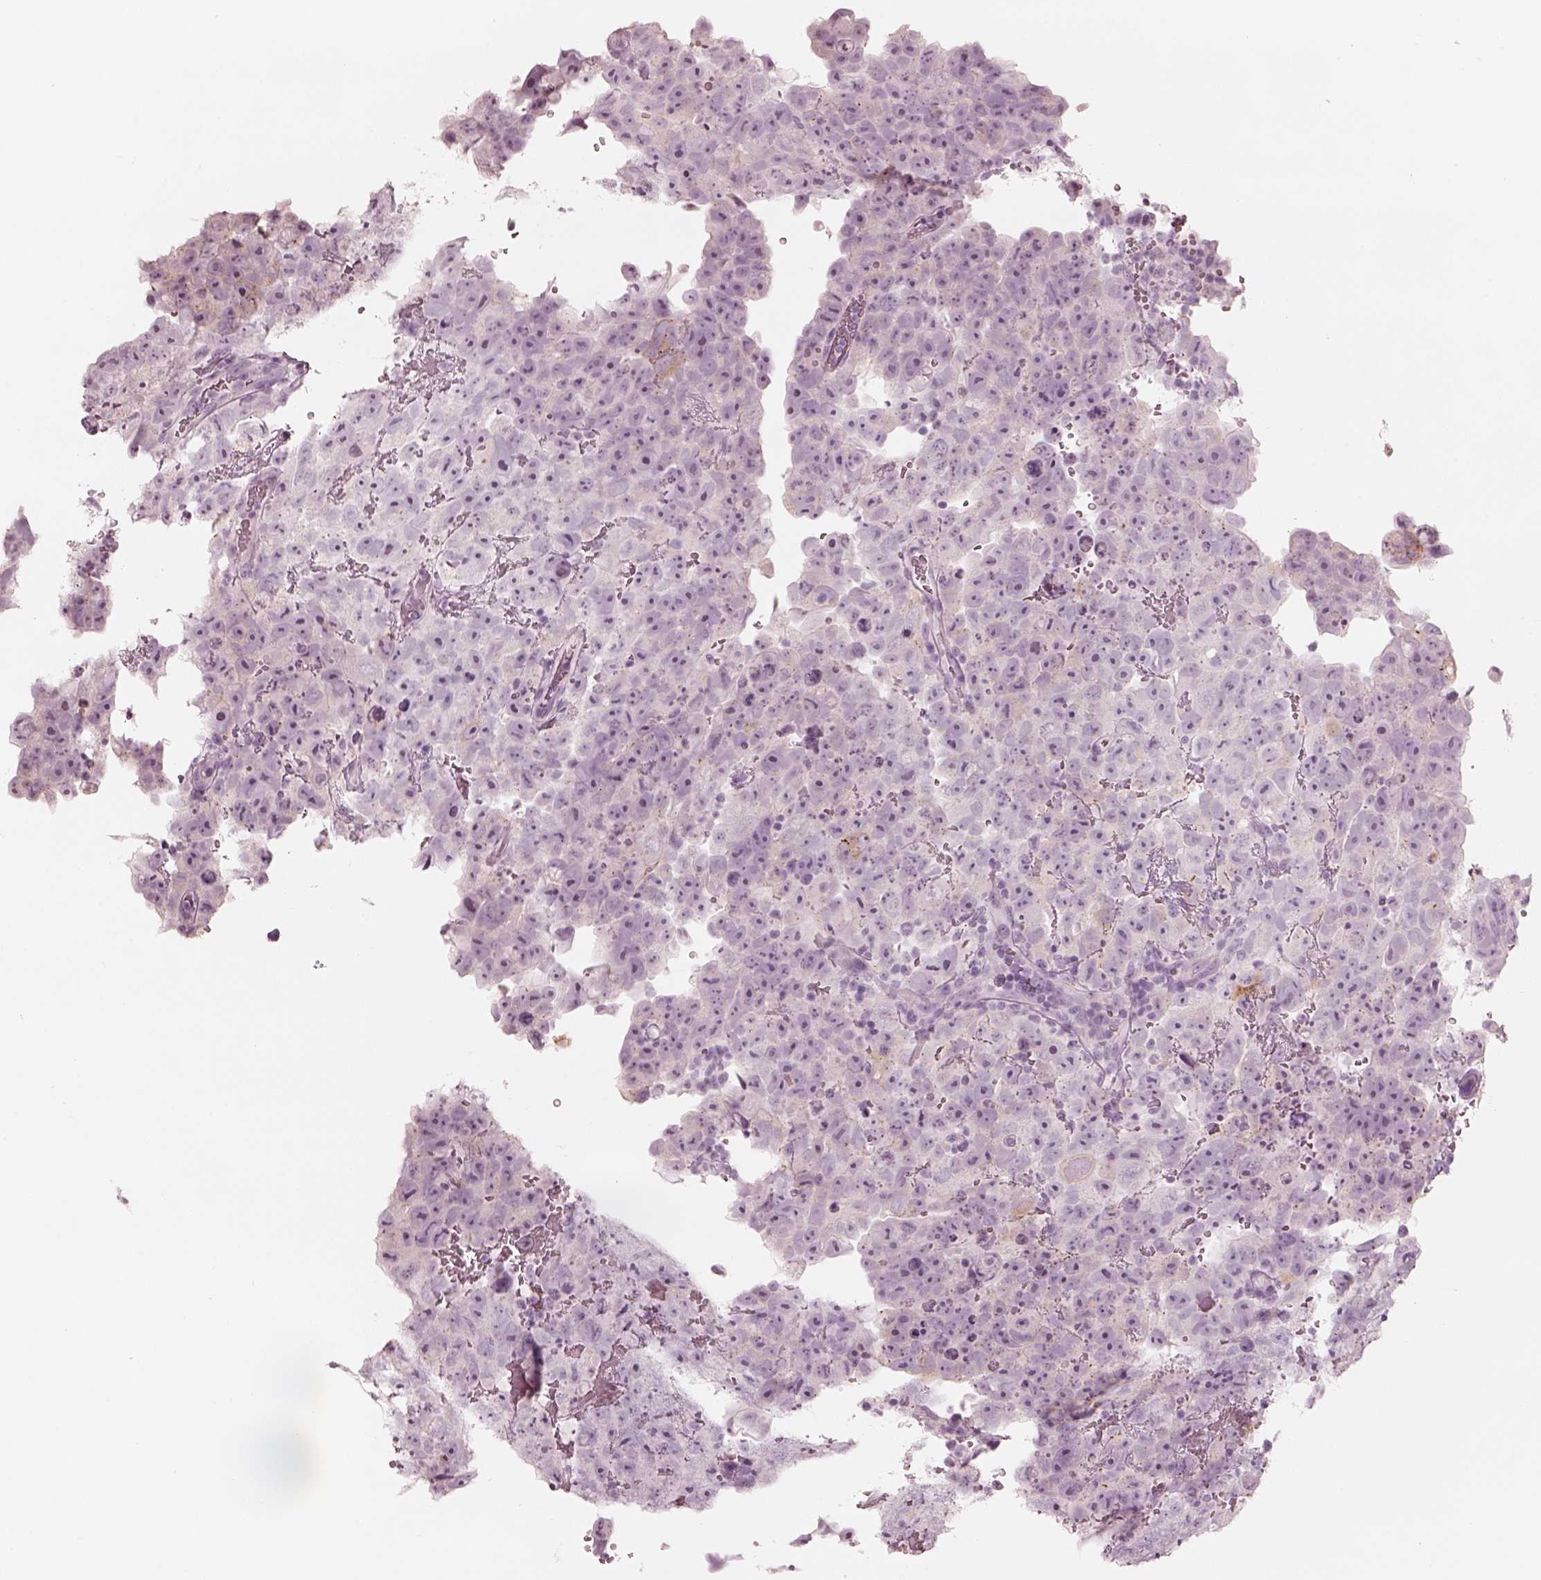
{"staining": {"intensity": "negative", "quantity": "none", "location": "none"}, "tissue": "testis cancer", "cell_type": "Tumor cells", "image_type": "cancer", "snomed": [{"axis": "morphology", "description": "Normal tissue, NOS"}, {"axis": "morphology", "description": "Carcinoma, Embryonal, NOS"}, {"axis": "topography", "description": "Testis"}, {"axis": "topography", "description": "Epididymis"}], "caption": "This is an IHC image of embryonal carcinoma (testis). There is no expression in tumor cells.", "gene": "PON3", "patient": {"sex": "male", "age": 24}}